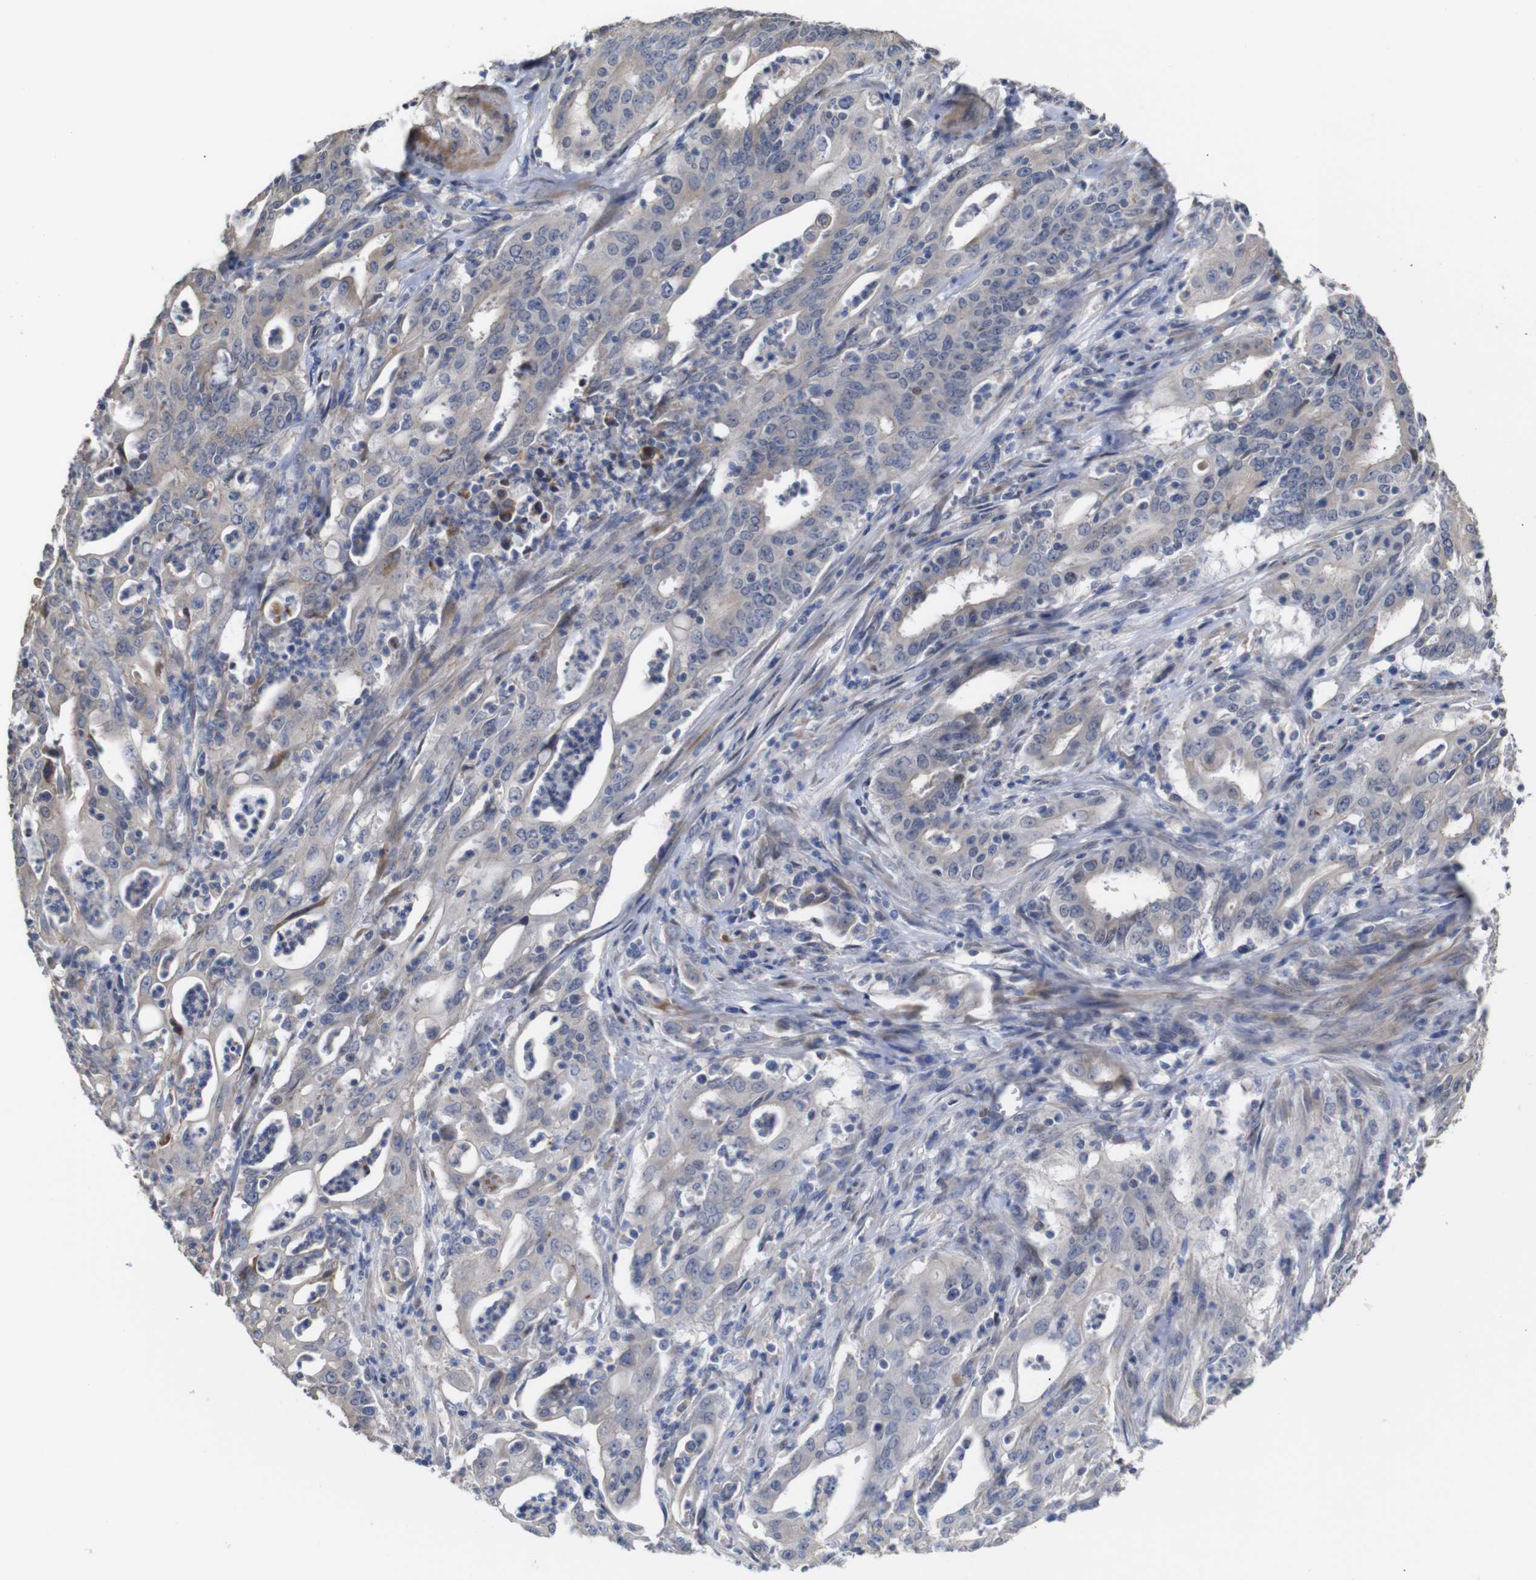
{"staining": {"intensity": "moderate", "quantity": "25%-75%", "location": "cytoplasmic/membranous"}, "tissue": "cervical cancer", "cell_type": "Tumor cells", "image_type": "cancer", "snomed": [{"axis": "morphology", "description": "Adenocarcinoma, NOS"}, {"axis": "topography", "description": "Cervix"}], "caption": "A brown stain highlights moderate cytoplasmic/membranous staining of a protein in human adenocarcinoma (cervical) tumor cells.", "gene": "TCEAL9", "patient": {"sex": "female", "age": 44}}